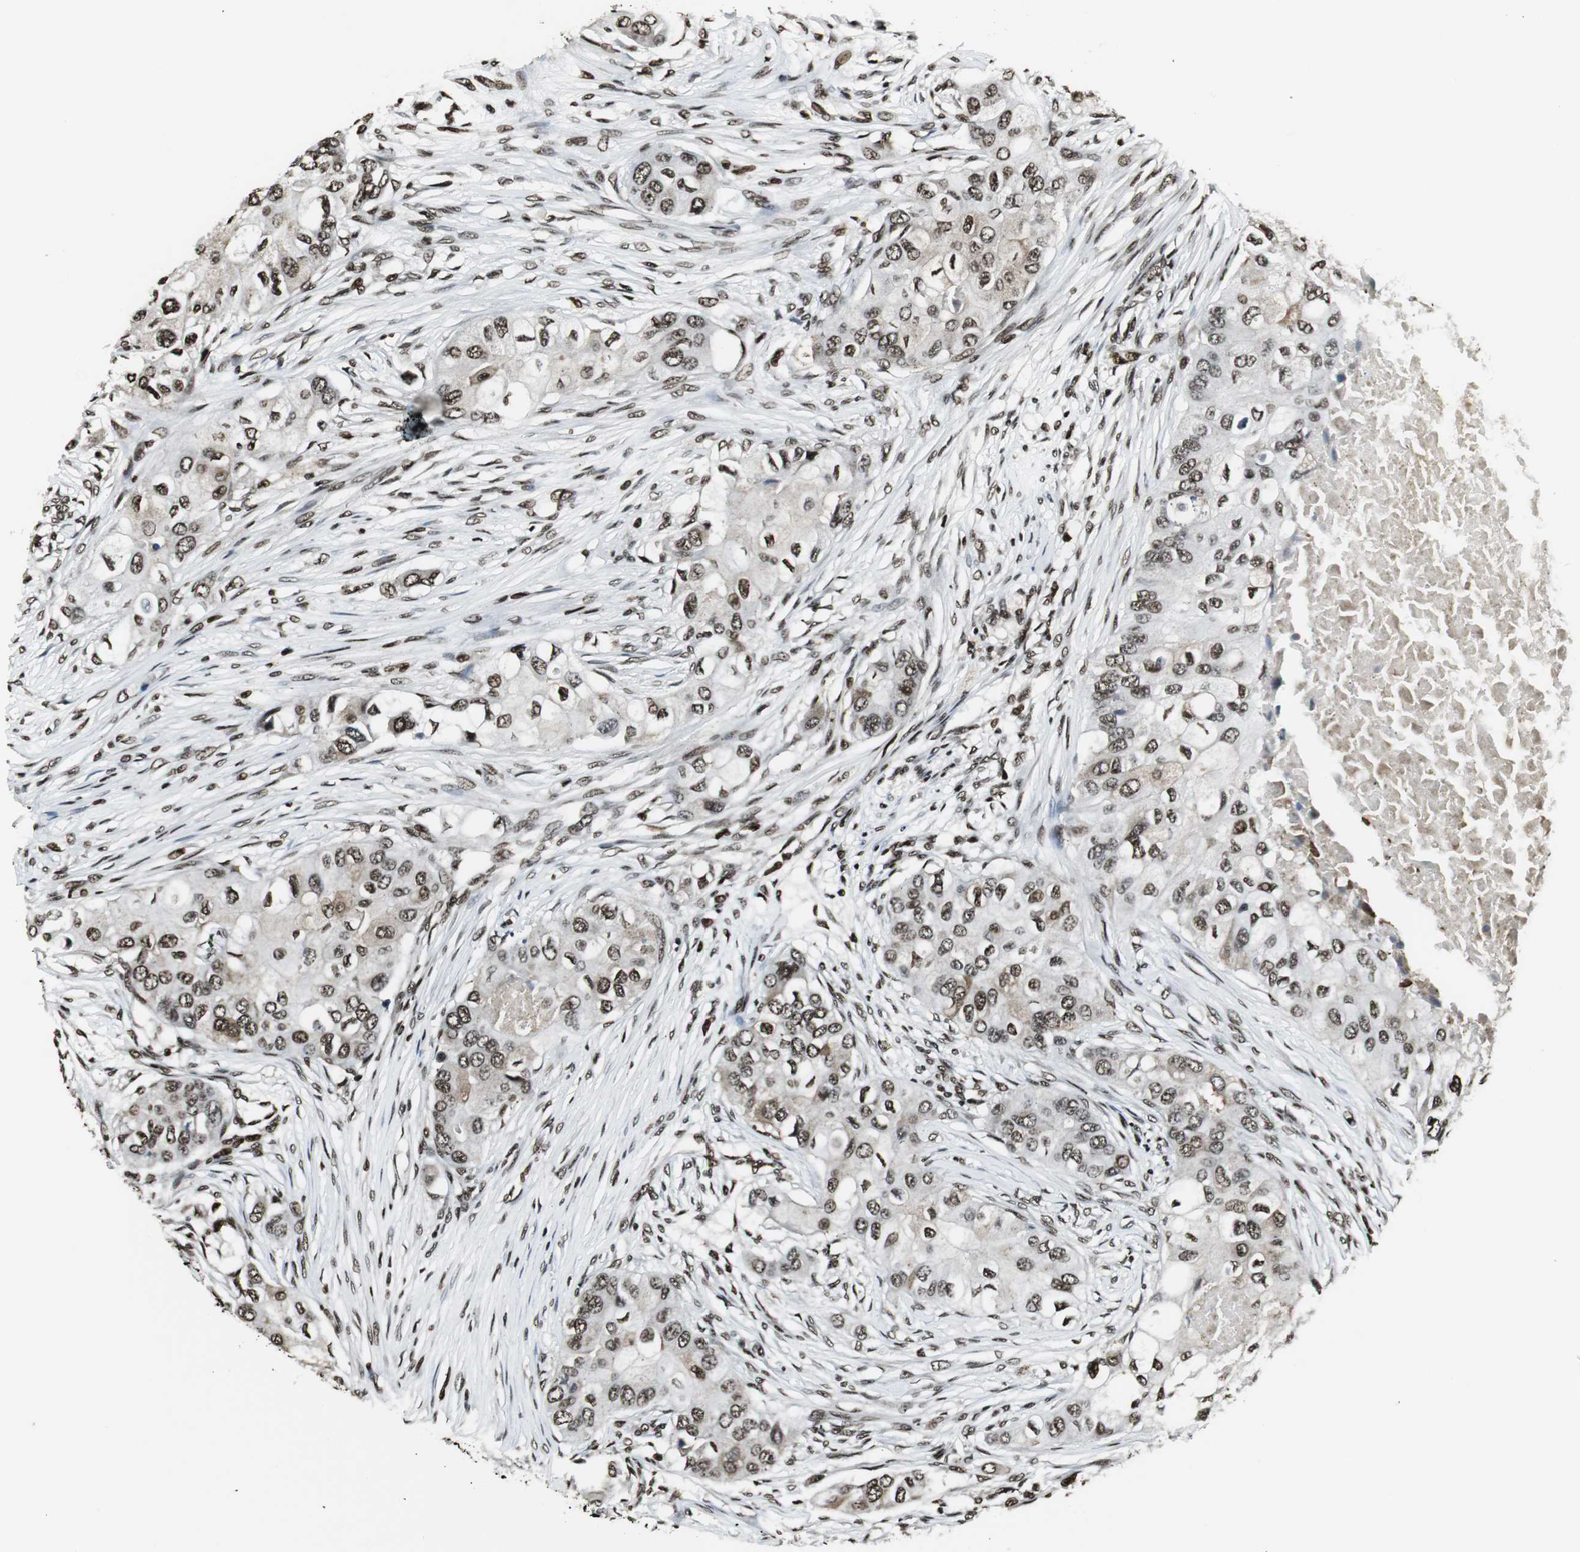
{"staining": {"intensity": "strong", "quantity": ">75%", "location": "nuclear"}, "tissue": "breast cancer", "cell_type": "Tumor cells", "image_type": "cancer", "snomed": [{"axis": "morphology", "description": "Normal tissue, NOS"}, {"axis": "morphology", "description": "Duct carcinoma"}, {"axis": "topography", "description": "Breast"}], "caption": "A brown stain labels strong nuclear expression of a protein in breast infiltrating ductal carcinoma tumor cells.", "gene": "PARN", "patient": {"sex": "female", "age": 49}}